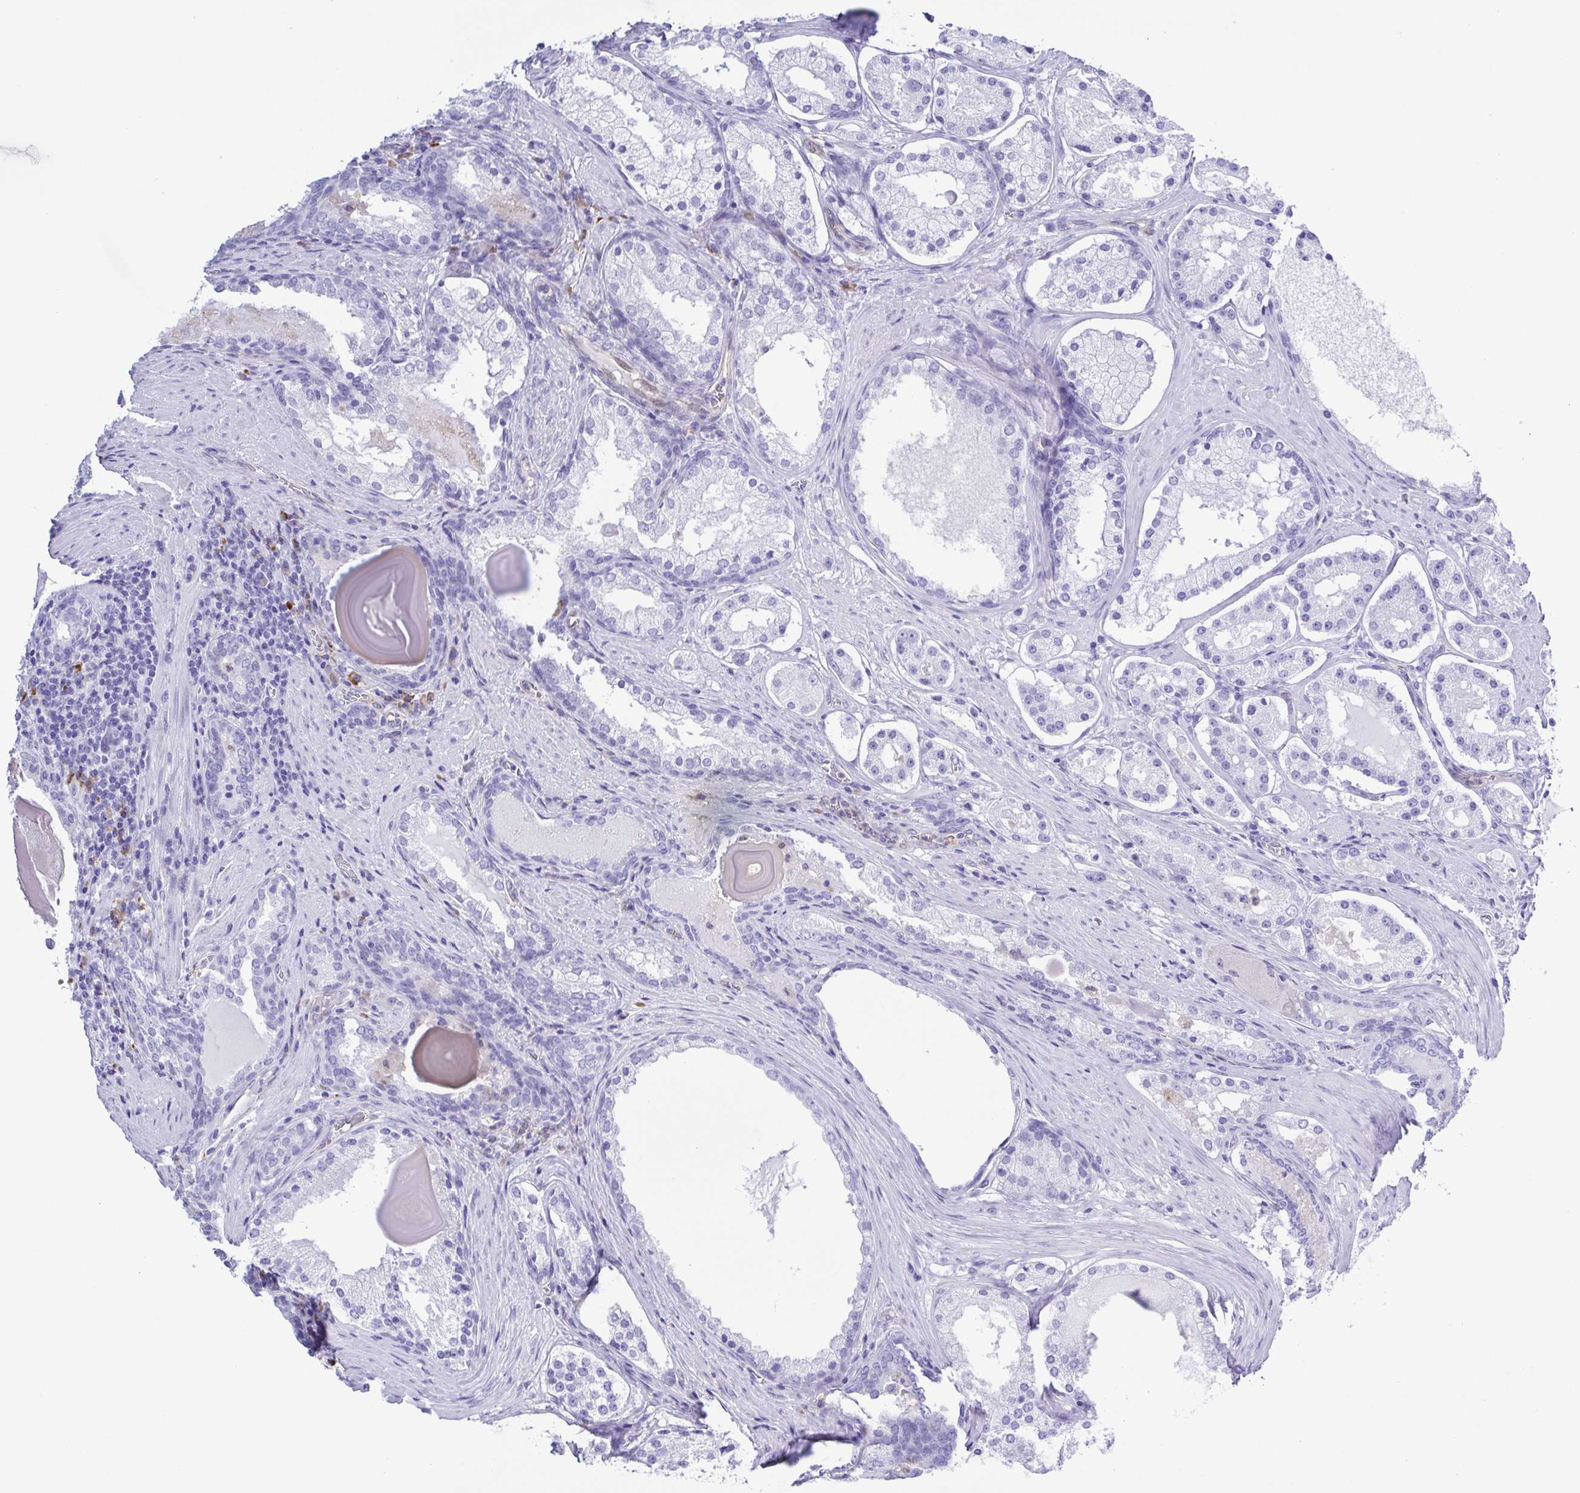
{"staining": {"intensity": "negative", "quantity": "none", "location": "none"}, "tissue": "prostate cancer", "cell_type": "Tumor cells", "image_type": "cancer", "snomed": [{"axis": "morphology", "description": "Adenocarcinoma, Low grade"}, {"axis": "topography", "description": "Prostate"}], "caption": "This is a micrograph of immunohistochemistry staining of adenocarcinoma (low-grade) (prostate), which shows no positivity in tumor cells. Brightfield microscopy of immunohistochemistry (IHC) stained with DAB (3,3'-diaminobenzidine) (brown) and hematoxylin (blue), captured at high magnification.", "gene": "GPR17", "patient": {"sex": "male", "age": 57}}